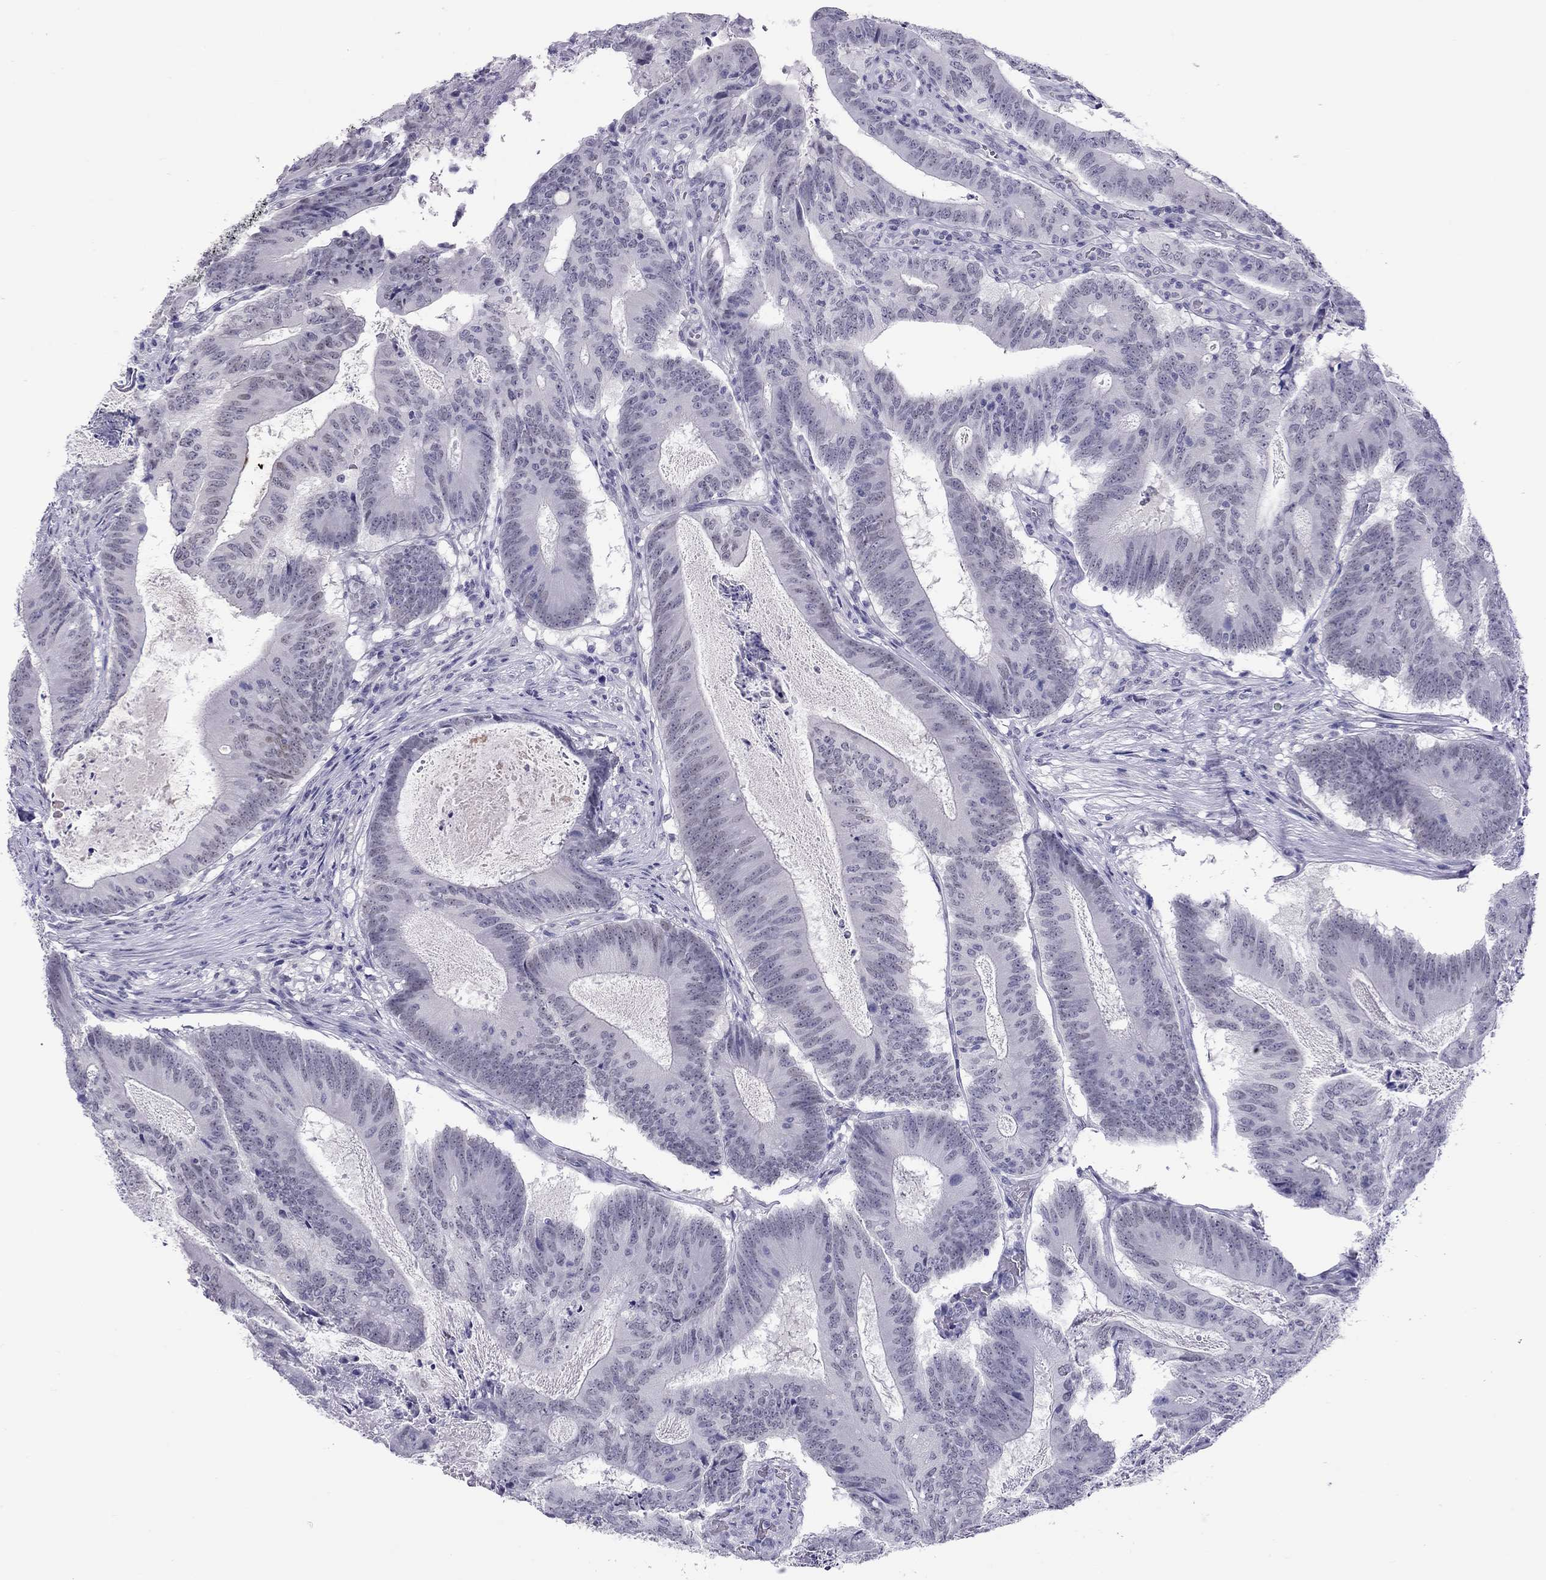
{"staining": {"intensity": "negative", "quantity": "none", "location": "none"}, "tissue": "colorectal cancer", "cell_type": "Tumor cells", "image_type": "cancer", "snomed": [{"axis": "morphology", "description": "Adenocarcinoma, NOS"}, {"axis": "topography", "description": "Colon"}], "caption": "A high-resolution histopathology image shows immunohistochemistry staining of colorectal adenocarcinoma, which reveals no significant staining in tumor cells. (DAB (3,3'-diaminobenzidine) immunohistochemistry with hematoxylin counter stain).", "gene": "CHRNB3", "patient": {"sex": "female", "age": 70}}